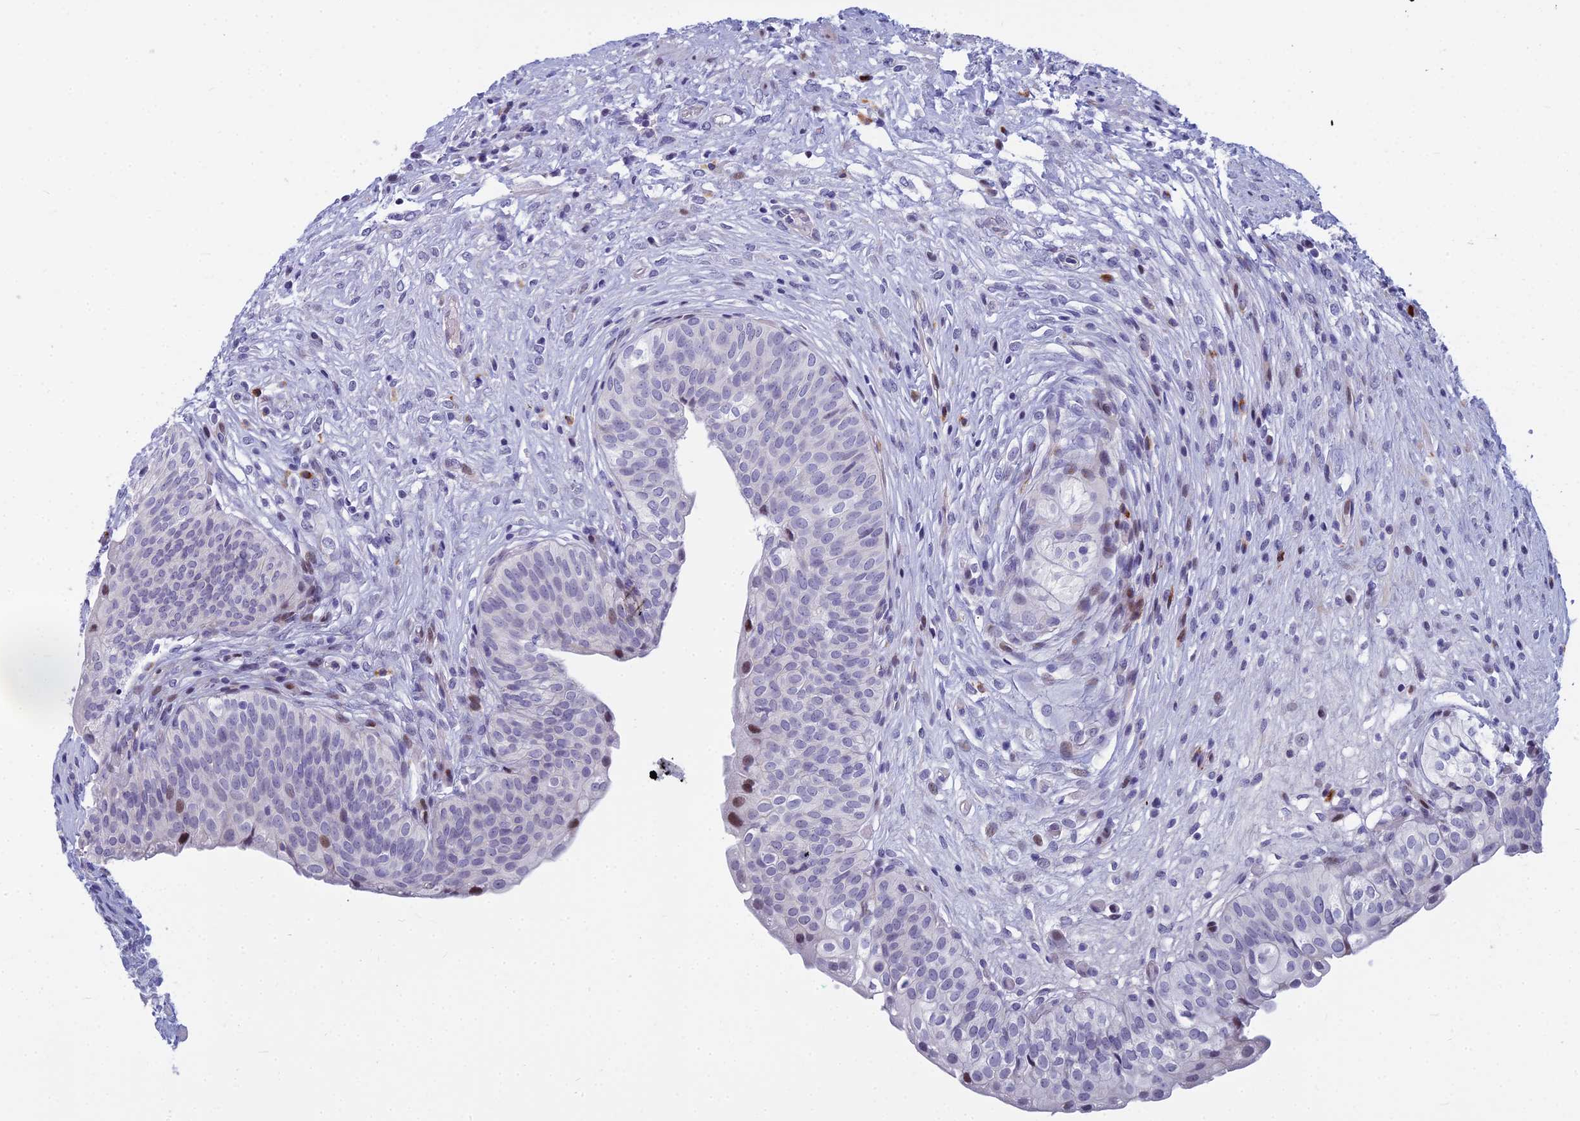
{"staining": {"intensity": "moderate", "quantity": "<25%", "location": "nuclear"}, "tissue": "urinary bladder", "cell_type": "Urothelial cells", "image_type": "normal", "snomed": [{"axis": "morphology", "description": "Normal tissue, NOS"}, {"axis": "topography", "description": "Urinary bladder"}], "caption": "A high-resolution image shows immunohistochemistry (IHC) staining of normal urinary bladder, which reveals moderate nuclear positivity in about <25% of urothelial cells.", "gene": "MYBPC2", "patient": {"sex": "male", "age": 55}}